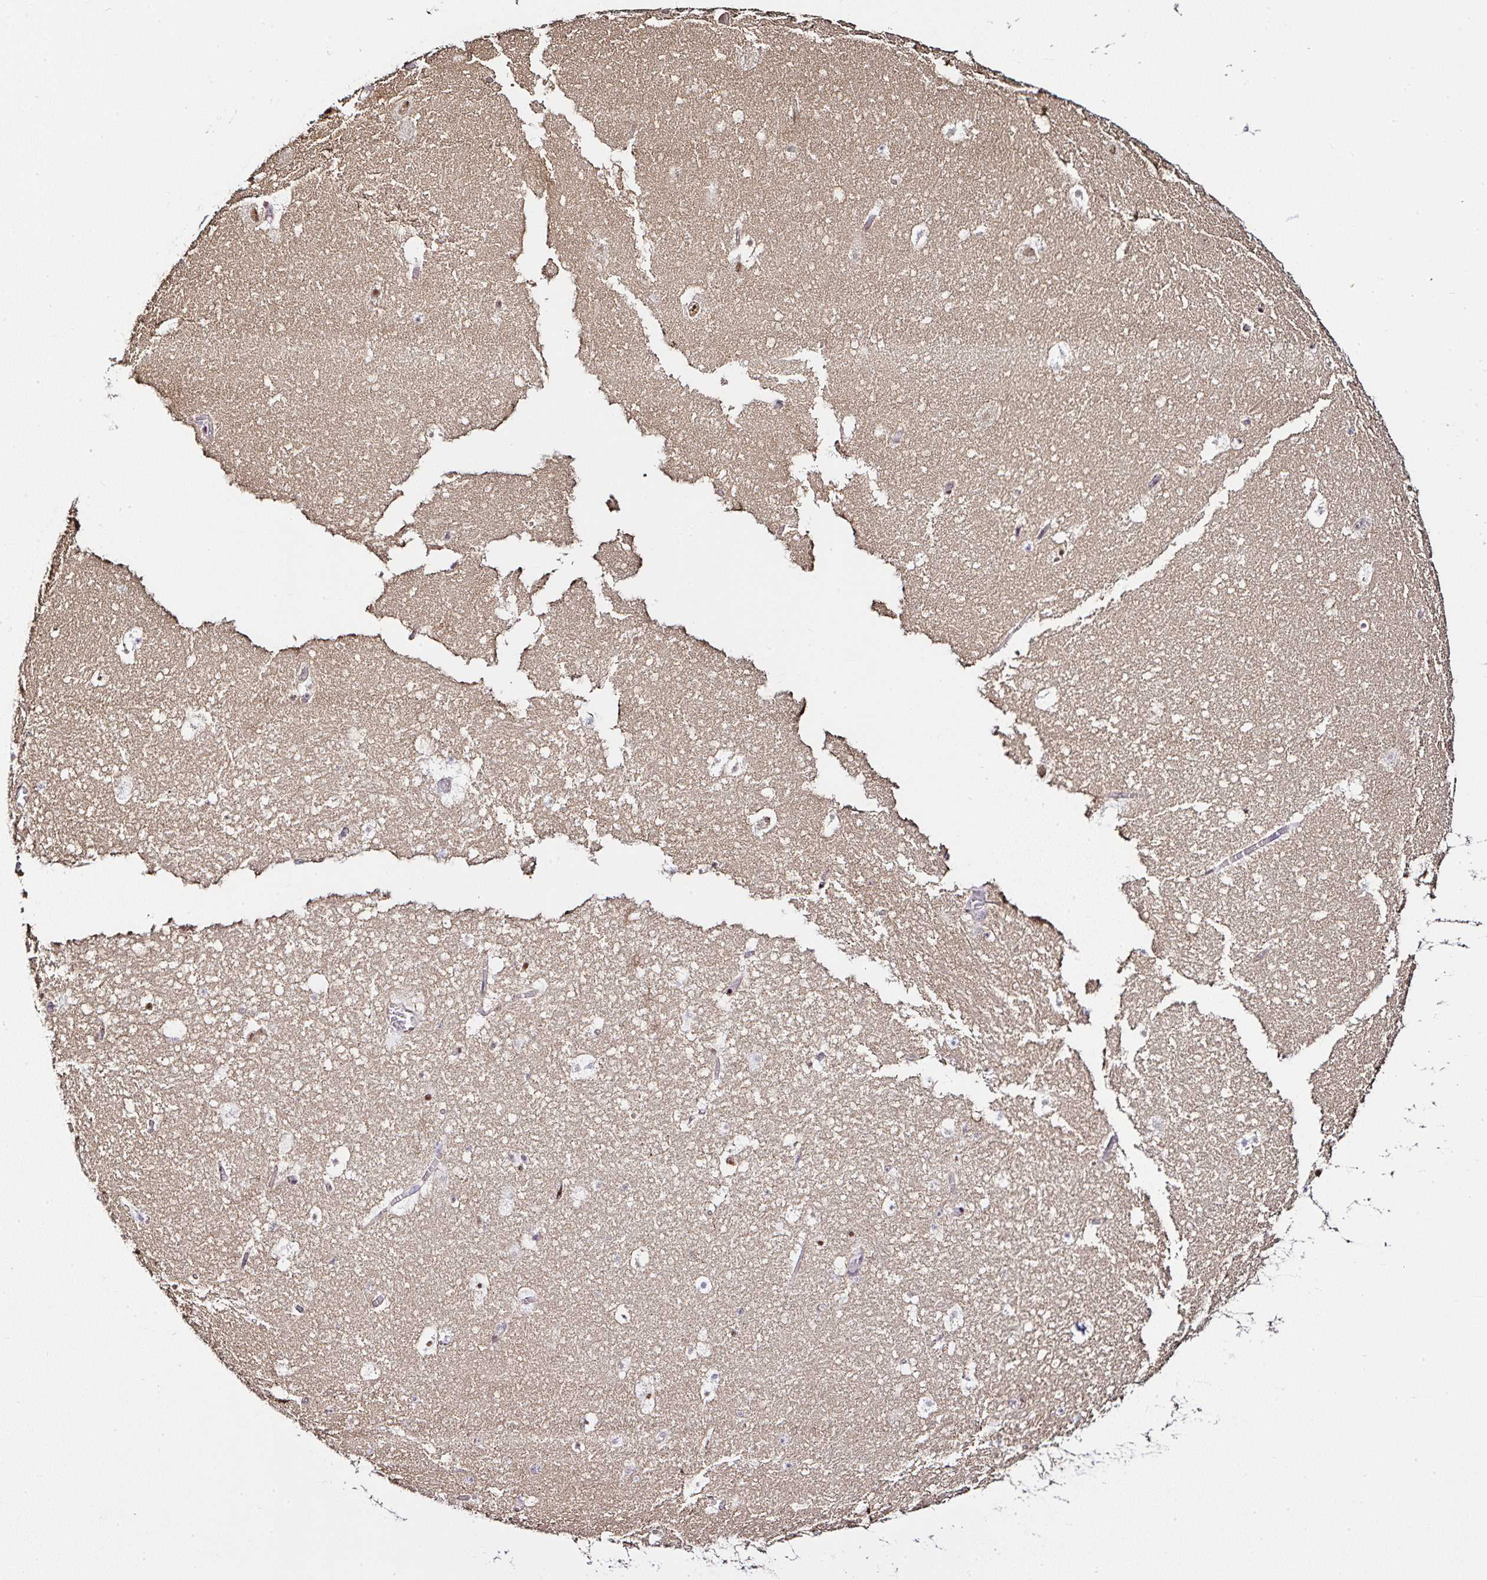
{"staining": {"intensity": "strong", "quantity": "<25%", "location": "nuclear"}, "tissue": "hippocampus", "cell_type": "Glial cells", "image_type": "normal", "snomed": [{"axis": "morphology", "description": "Normal tissue, NOS"}, {"axis": "topography", "description": "Hippocampus"}], "caption": "A brown stain shows strong nuclear positivity of a protein in glial cells of benign human hippocampus. (Brightfield microscopy of DAB IHC at high magnification).", "gene": "PTPN2", "patient": {"sex": "female", "age": 42}}